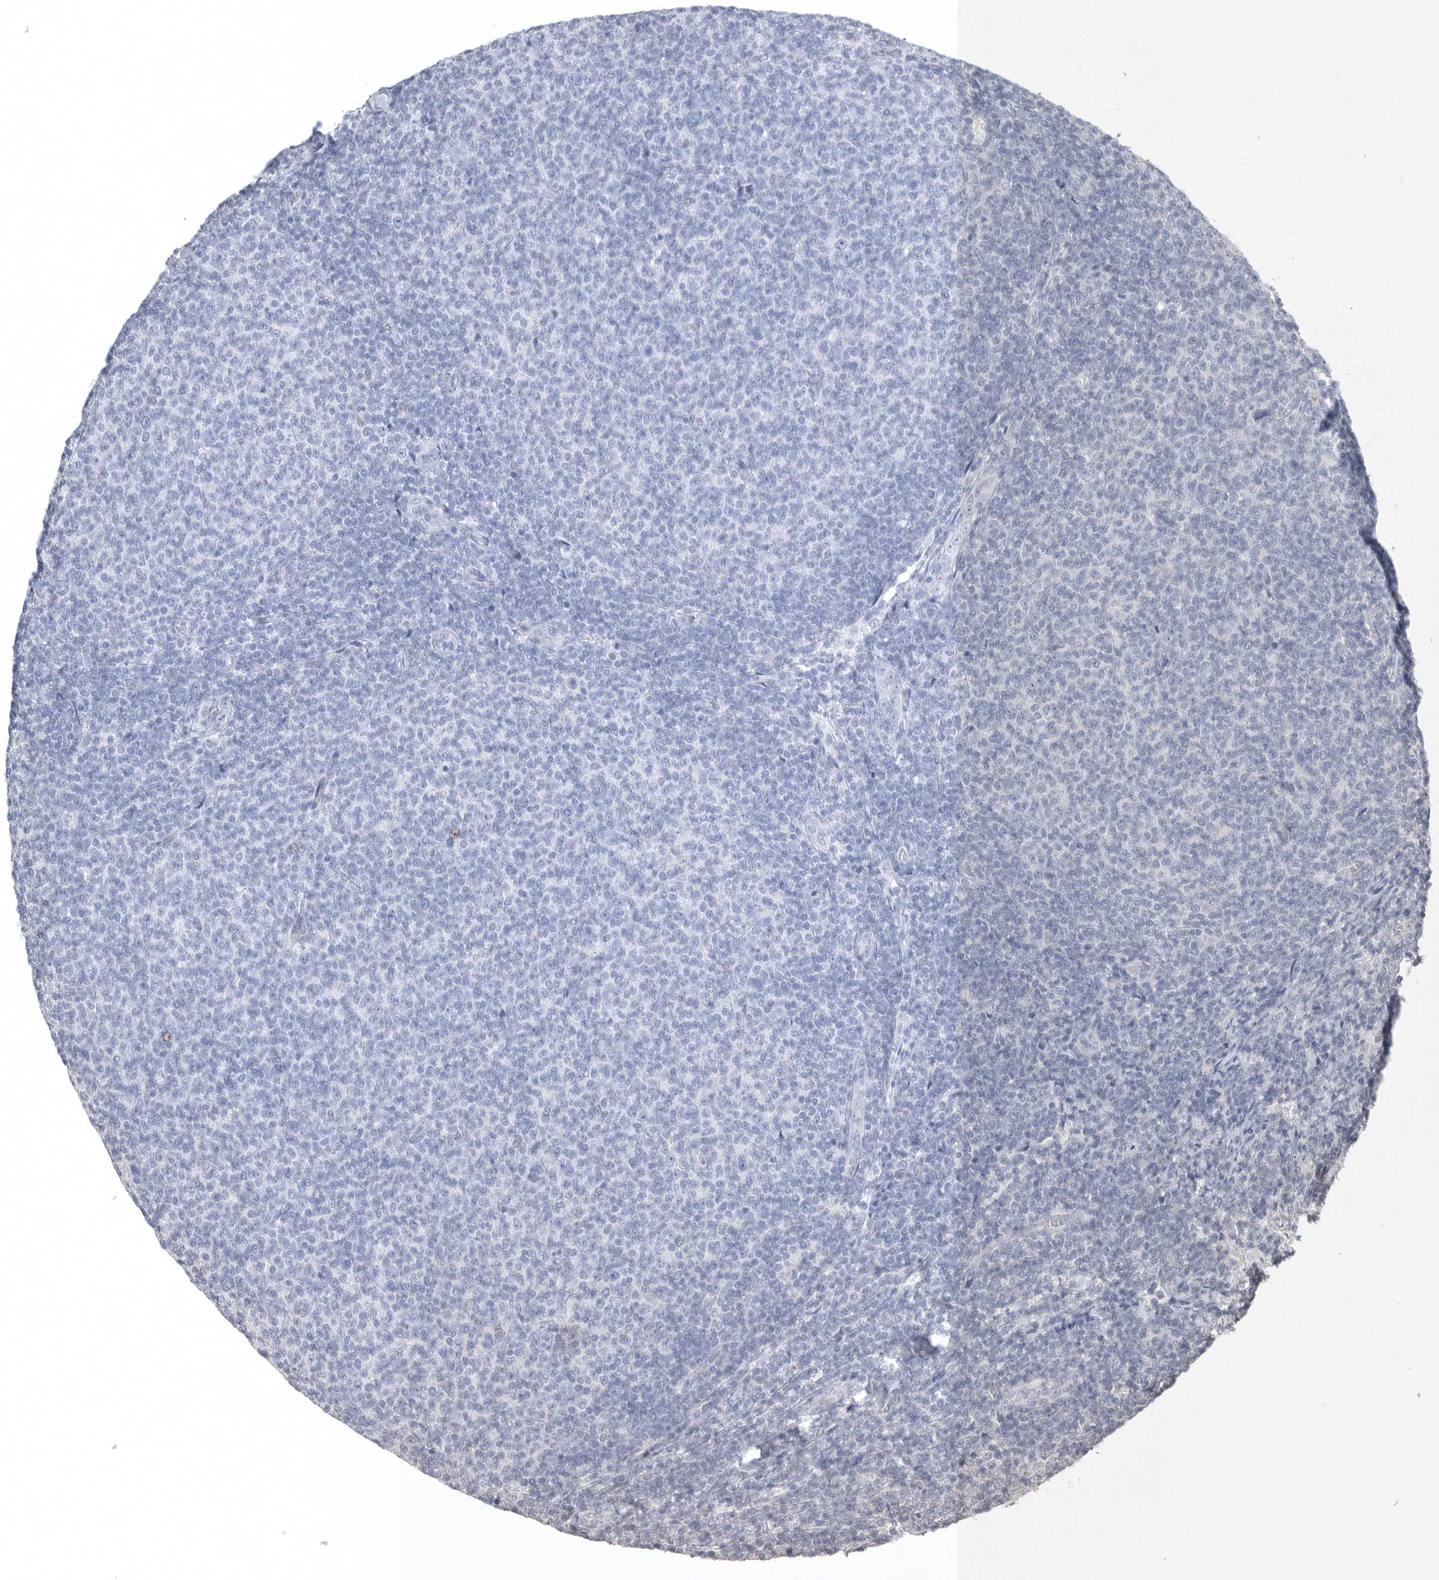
{"staining": {"intensity": "negative", "quantity": "none", "location": "none"}, "tissue": "lymphoma", "cell_type": "Tumor cells", "image_type": "cancer", "snomed": [{"axis": "morphology", "description": "Malignant lymphoma, non-Hodgkin's type, Low grade"}, {"axis": "topography", "description": "Lymph node"}], "caption": "High power microscopy histopathology image of an immunohistochemistry (IHC) micrograph of lymphoma, revealing no significant positivity in tumor cells.", "gene": "TIMP1", "patient": {"sex": "male", "age": 66}}